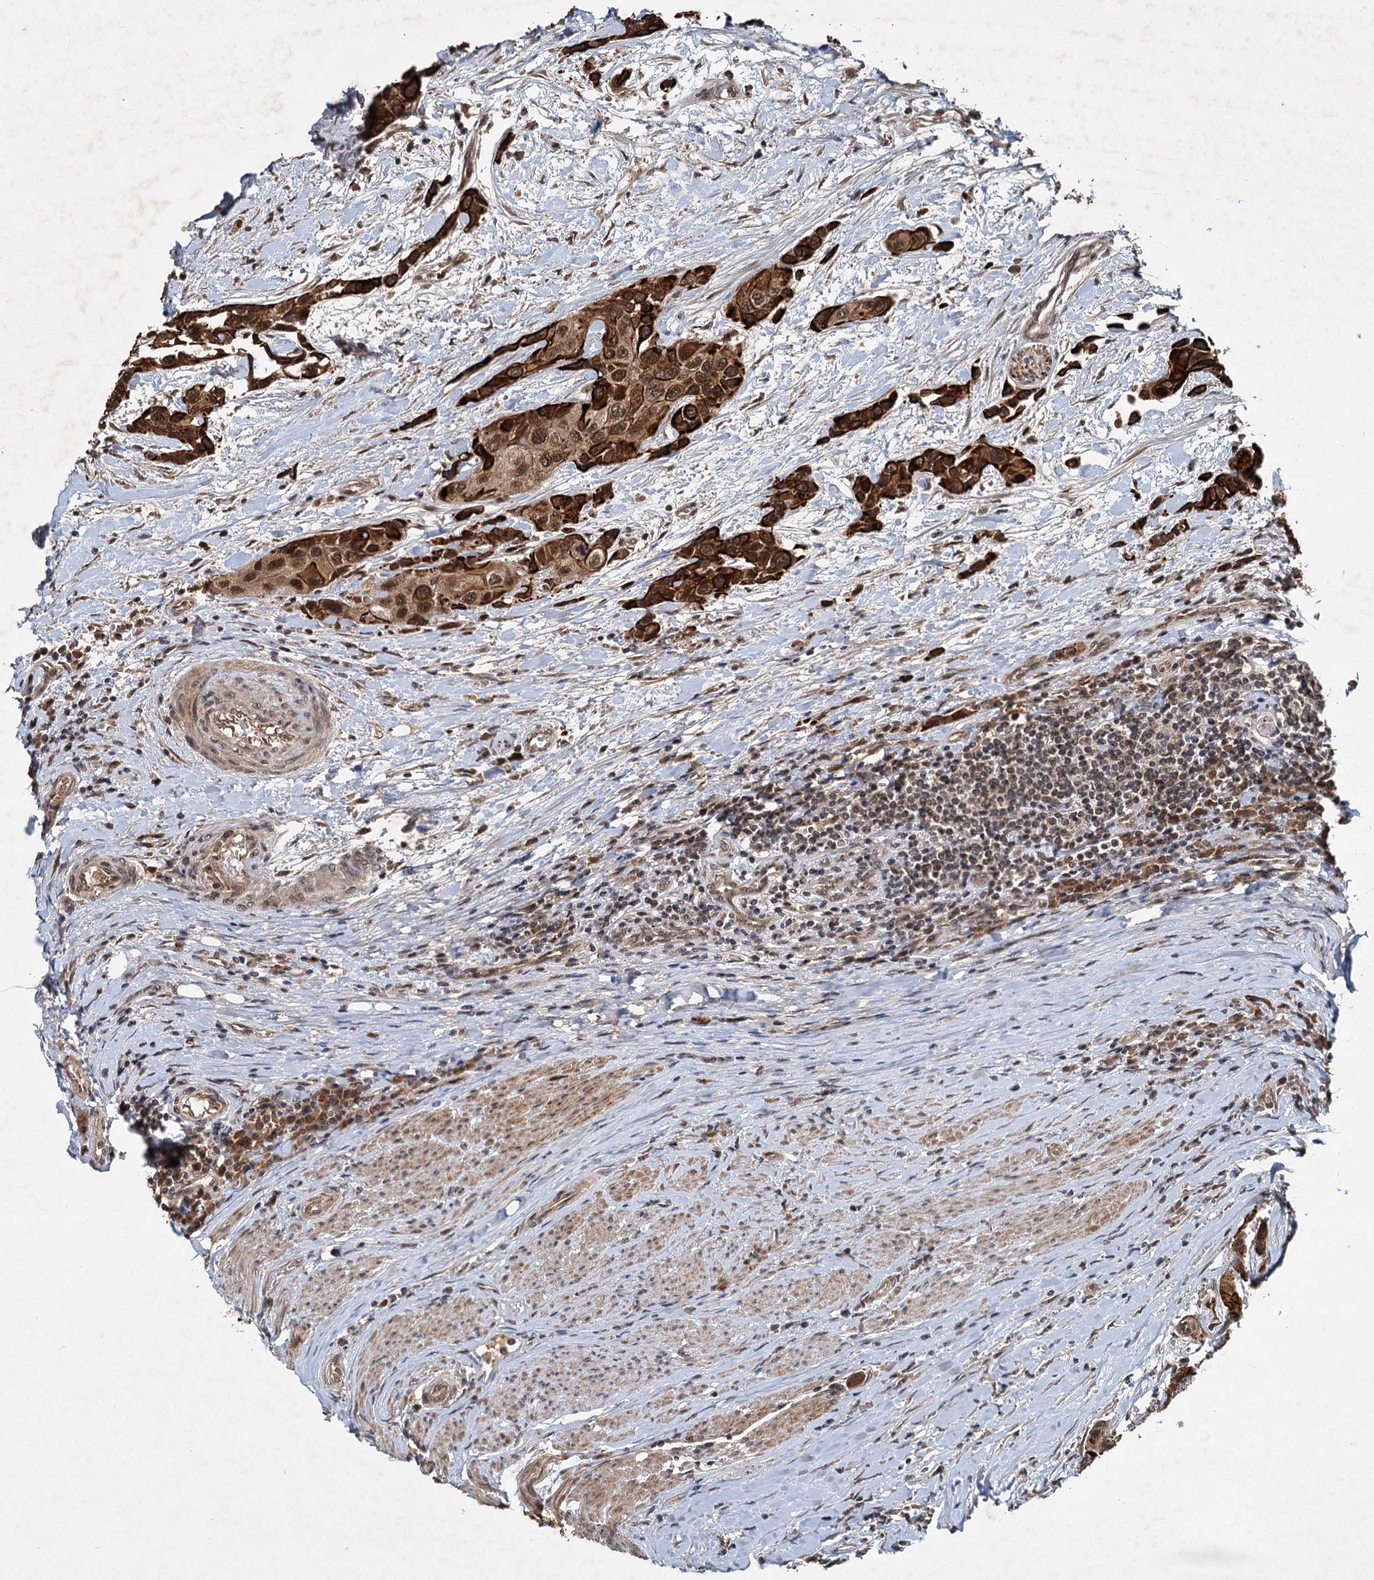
{"staining": {"intensity": "strong", "quantity": ">75%", "location": "cytoplasmic/membranous,nuclear"}, "tissue": "urothelial cancer", "cell_type": "Tumor cells", "image_type": "cancer", "snomed": [{"axis": "morphology", "description": "Normal tissue, NOS"}, {"axis": "morphology", "description": "Urothelial carcinoma, High grade"}, {"axis": "topography", "description": "Vascular tissue"}, {"axis": "topography", "description": "Urinary bladder"}], "caption": "Brown immunohistochemical staining in urothelial cancer reveals strong cytoplasmic/membranous and nuclear expression in about >75% of tumor cells.", "gene": "RITA1", "patient": {"sex": "female", "age": 56}}